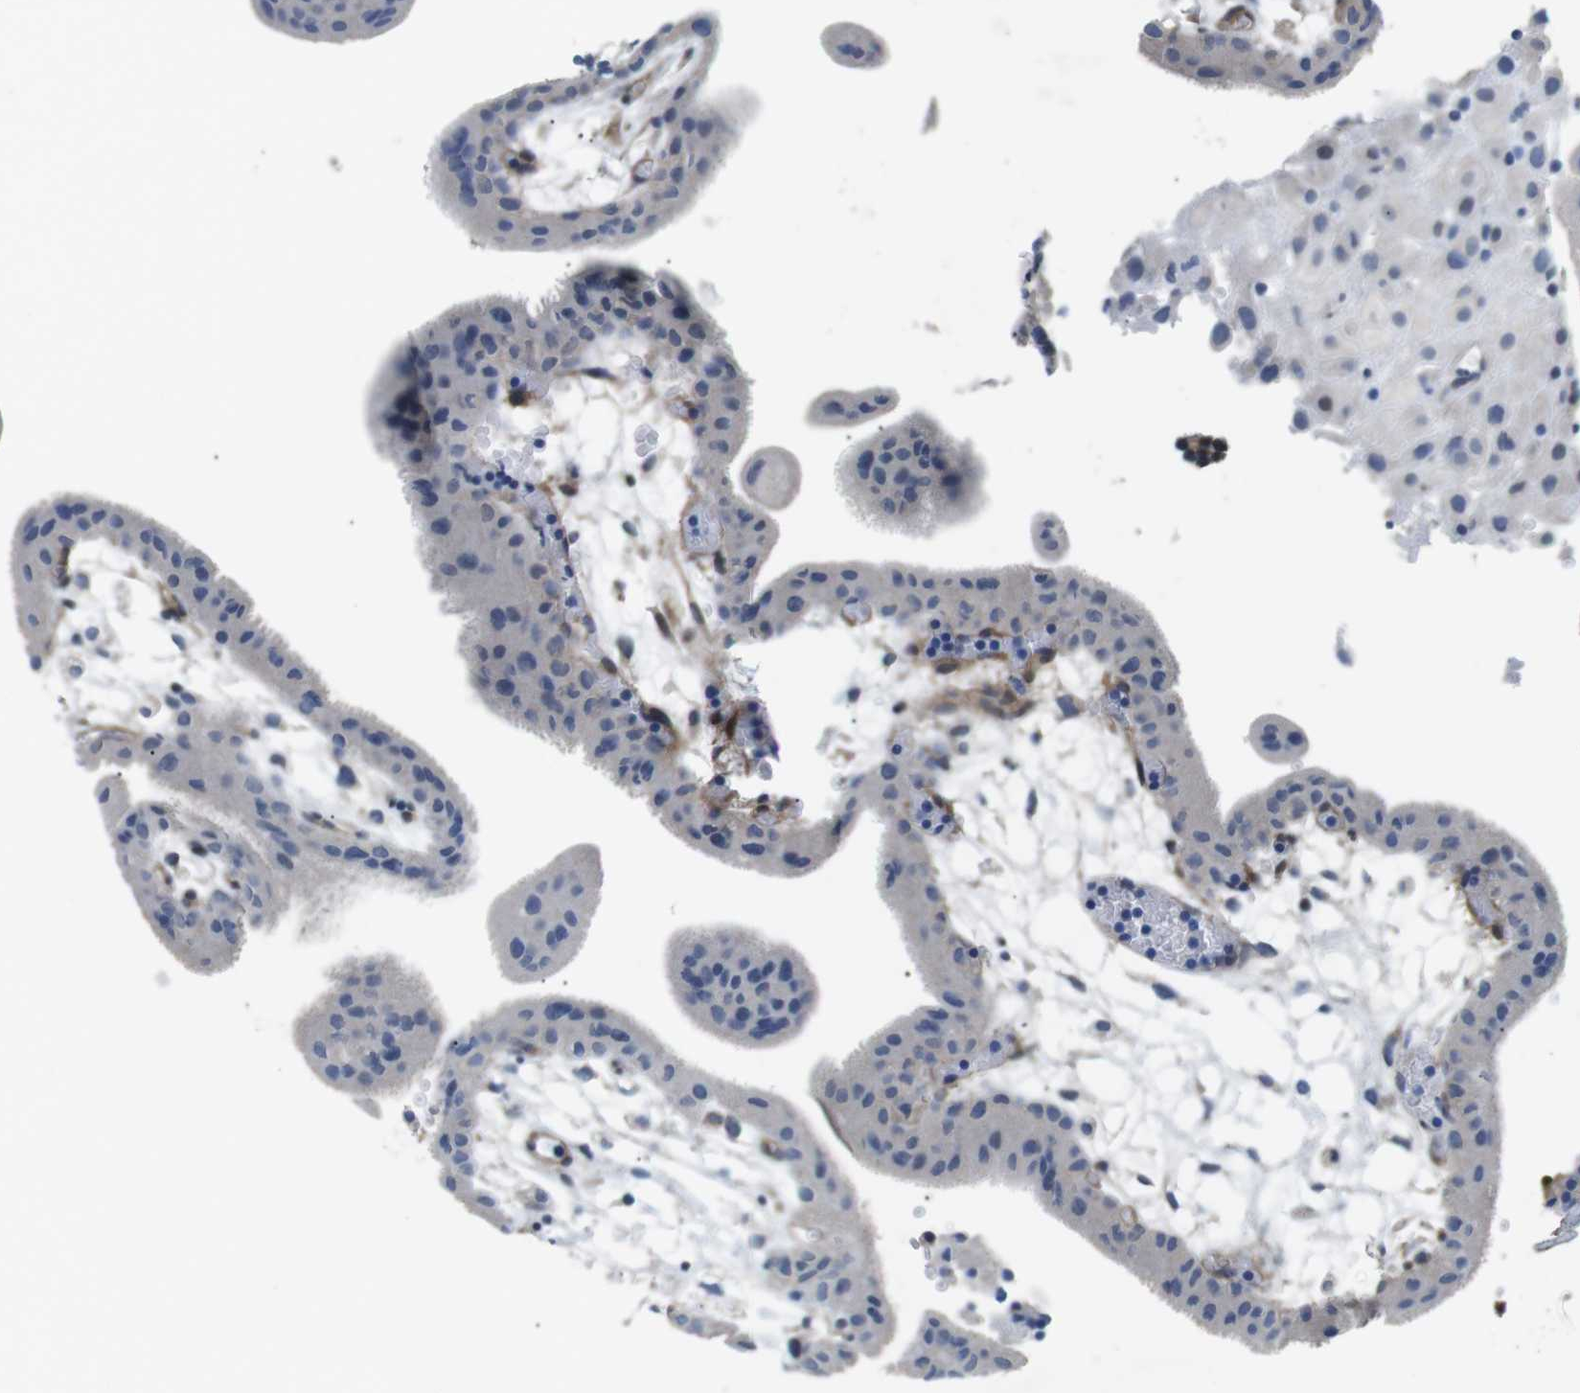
{"staining": {"intensity": "negative", "quantity": "none", "location": "none"}, "tissue": "placenta", "cell_type": "Decidual cells", "image_type": "normal", "snomed": [{"axis": "morphology", "description": "Normal tissue, NOS"}, {"axis": "topography", "description": "Placenta"}], "caption": "A photomicrograph of human placenta is negative for staining in decidual cells. (DAB (3,3'-diaminobenzidine) immunohistochemistry (IHC) visualized using brightfield microscopy, high magnification).", "gene": "PHLDA1", "patient": {"sex": "female", "age": 18}}